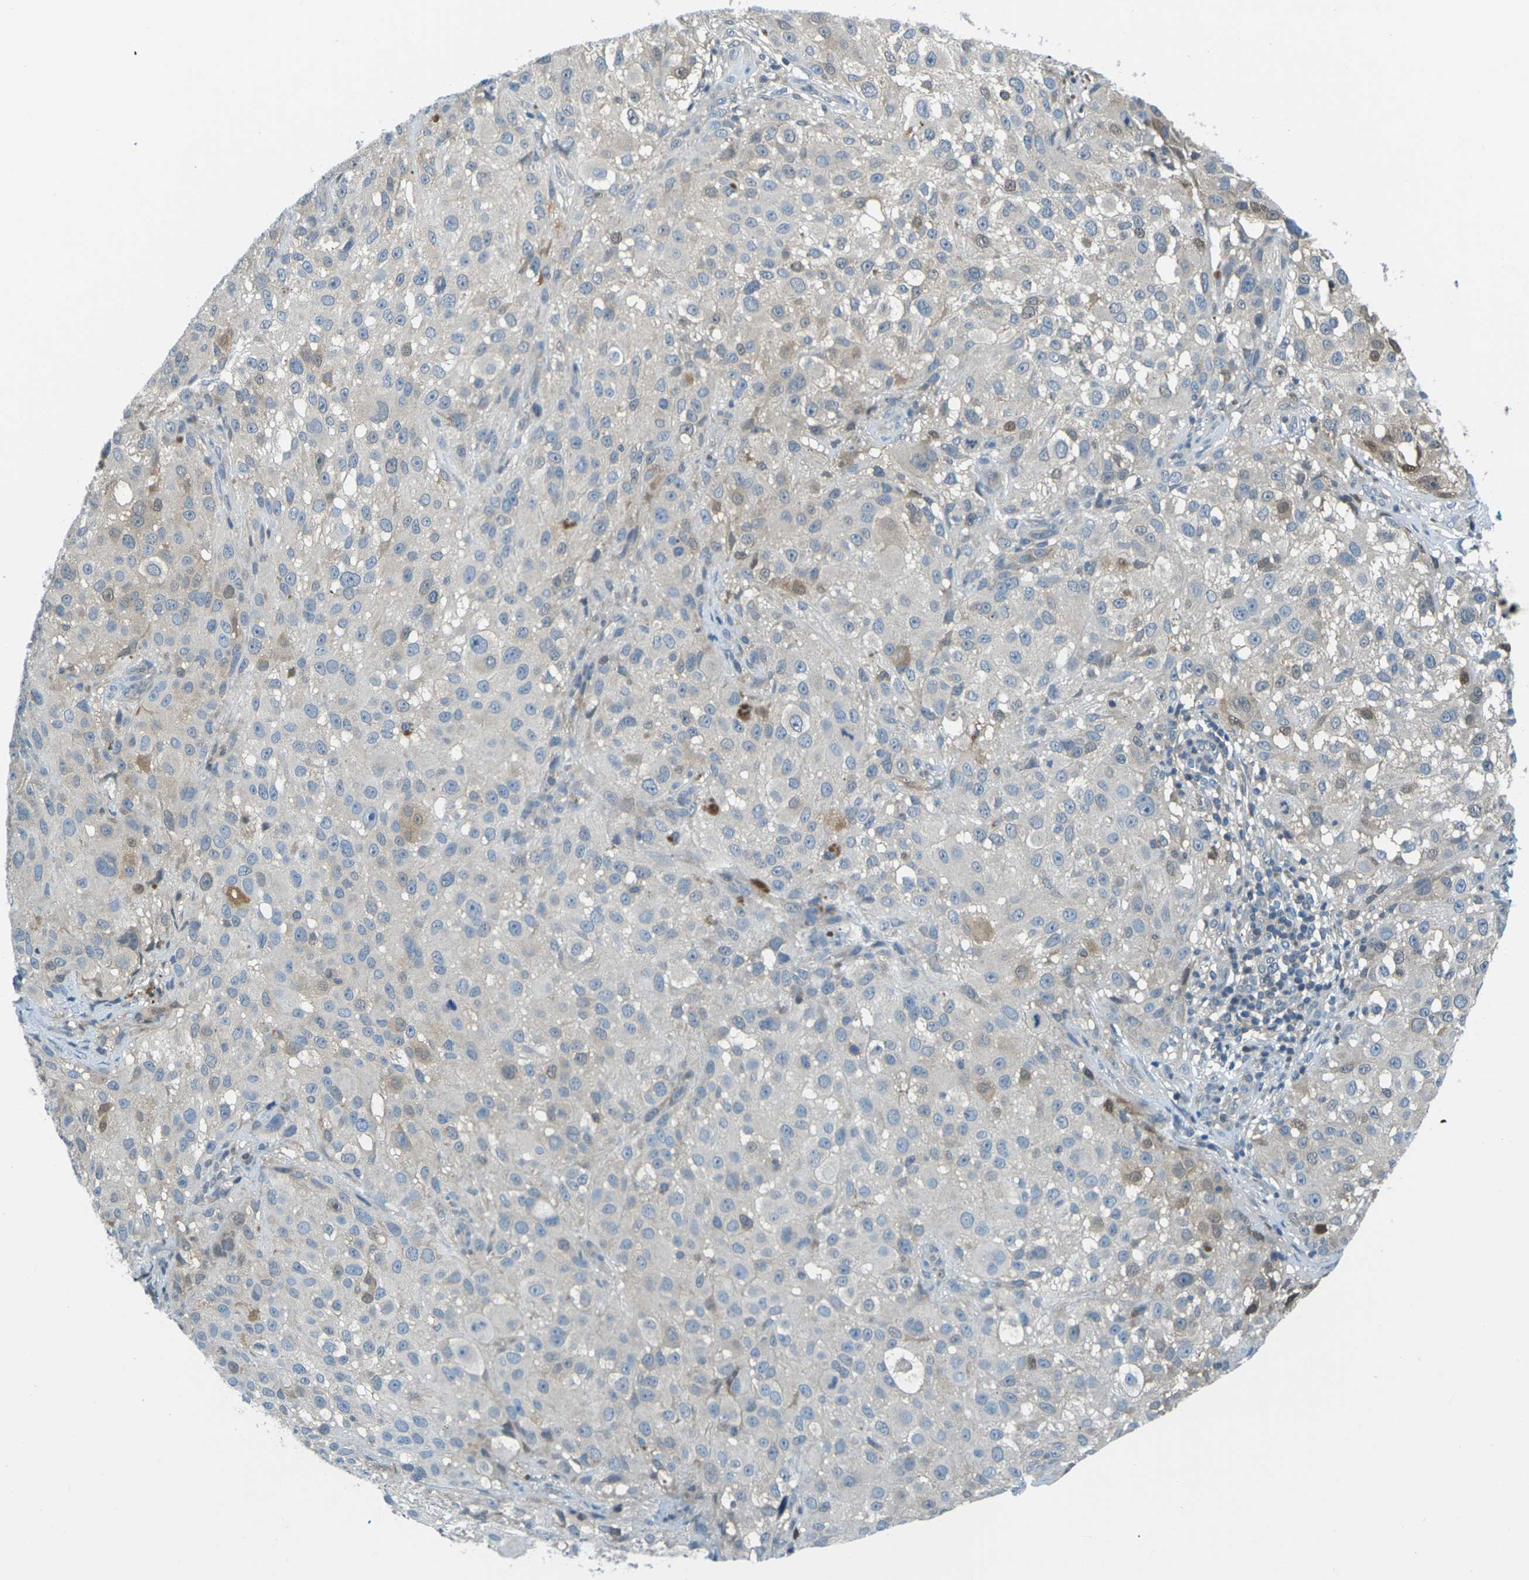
{"staining": {"intensity": "moderate", "quantity": "<25%", "location": "cytoplasmic/membranous,nuclear"}, "tissue": "melanoma", "cell_type": "Tumor cells", "image_type": "cancer", "snomed": [{"axis": "morphology", "description": "Necrosis, NOS"}, {"axis": "morphology", "description": "Malignant melanoma, NOS"}, {"axis": "topography", "description": "Skin"}], "caption": "Melanoma stained with a brown dye displays moderate cytoplasmic/membranous and nuclear positive staining in about <25% of tumor cells.", "gene": "NANOS2", "patient": {"sex": "female", "age": 87}}